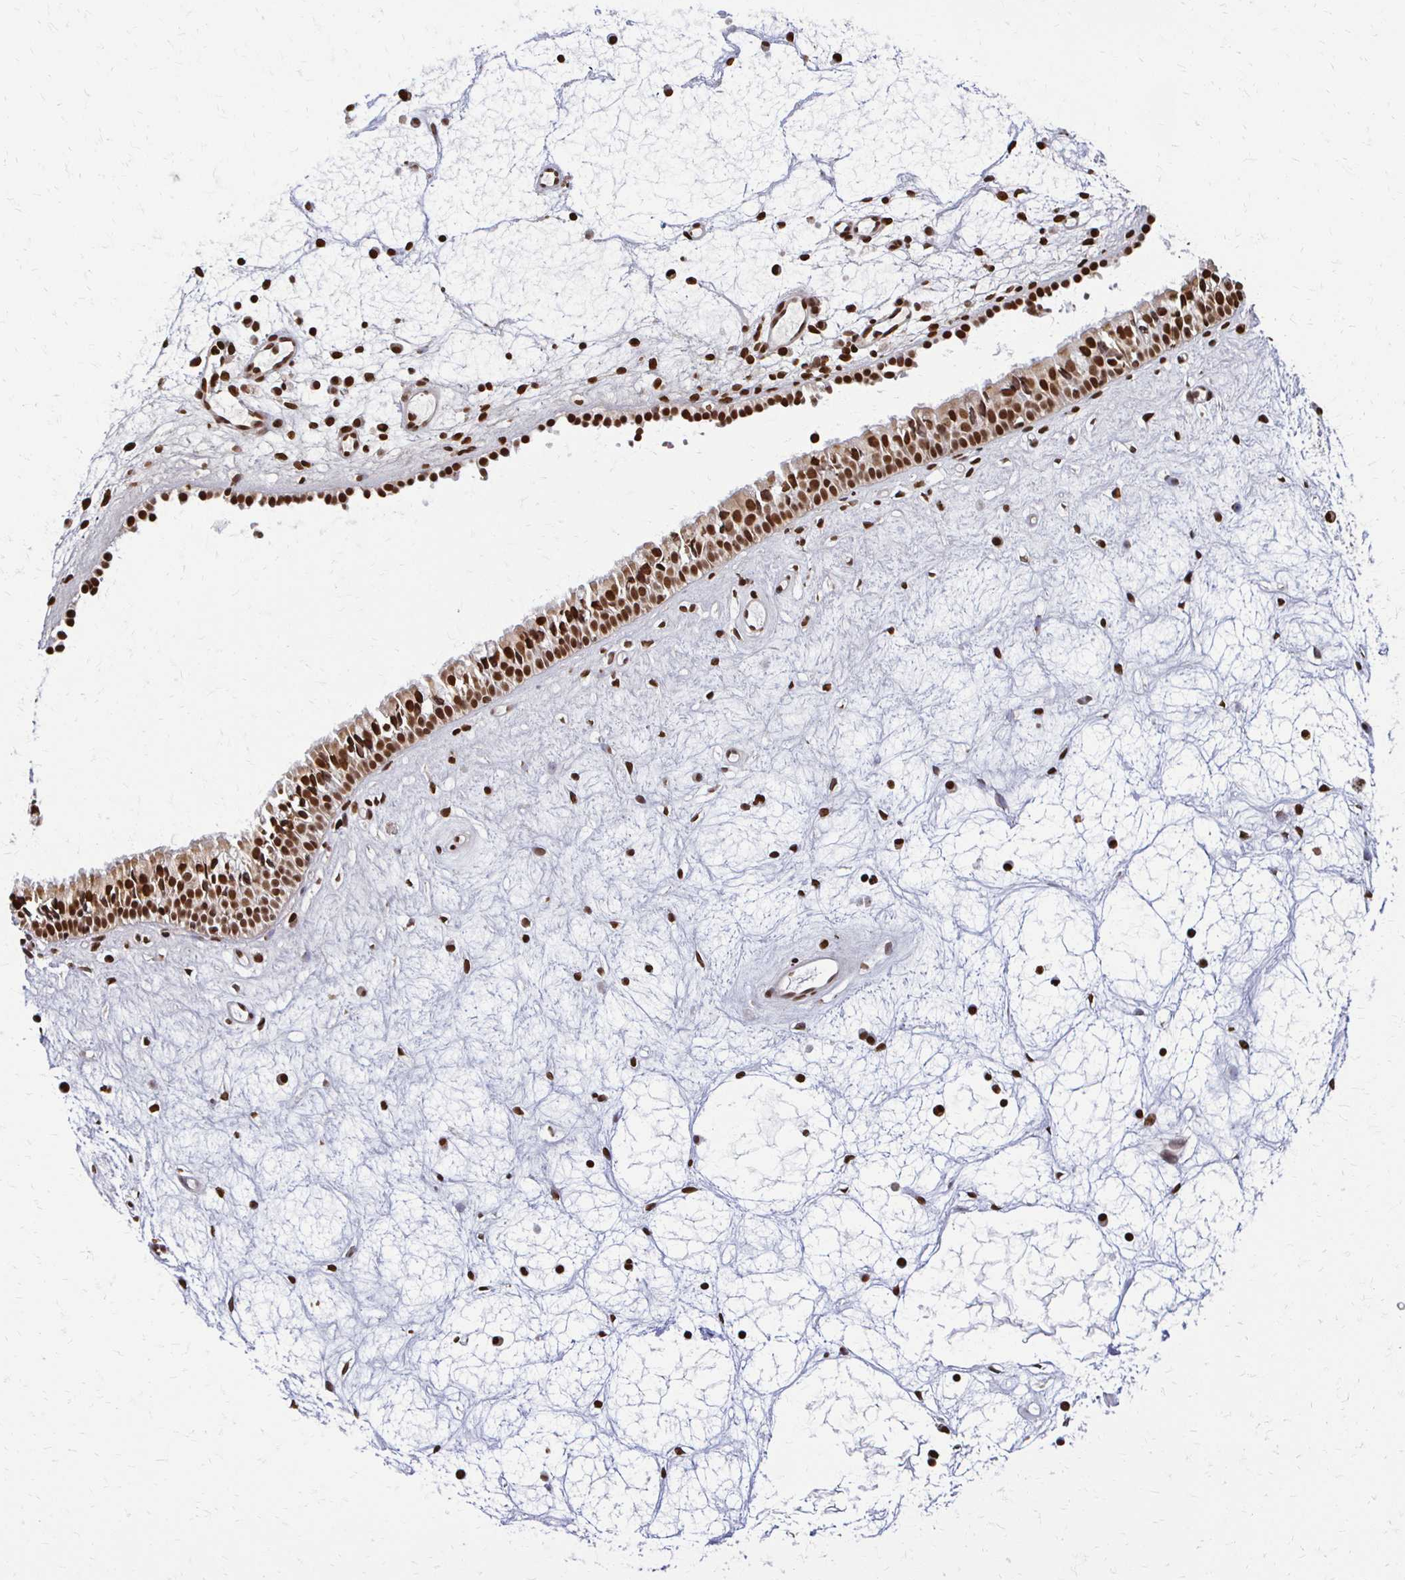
{"staining": {"intensity": "strong", "quantity": ">75%", "location": "nuclear"}, "tissue": "nasopharynx", "cell_type": "Respiratory epithelial cells", "image_type": "normal", "snomed": [{"axis": "morphology", "description": "Normal tissue, NOS"}, {"axis": "topography", "description": "Nasopharynx"}], "caption": "Immunohistochemical staining of unremarkable human nasopharynx demonstrates strong nuclear protein expression in about >75% of respiratory epithelial cells. The staining was performed using DAB (3,3'-diaminobenzidine) to visualize the protein expression in brown, while the nuclei were stained in blue with hematoxylin (Magnification: 20x).", "gene": "HOXA9", "patient": {"sex": "male", "age": 69}}